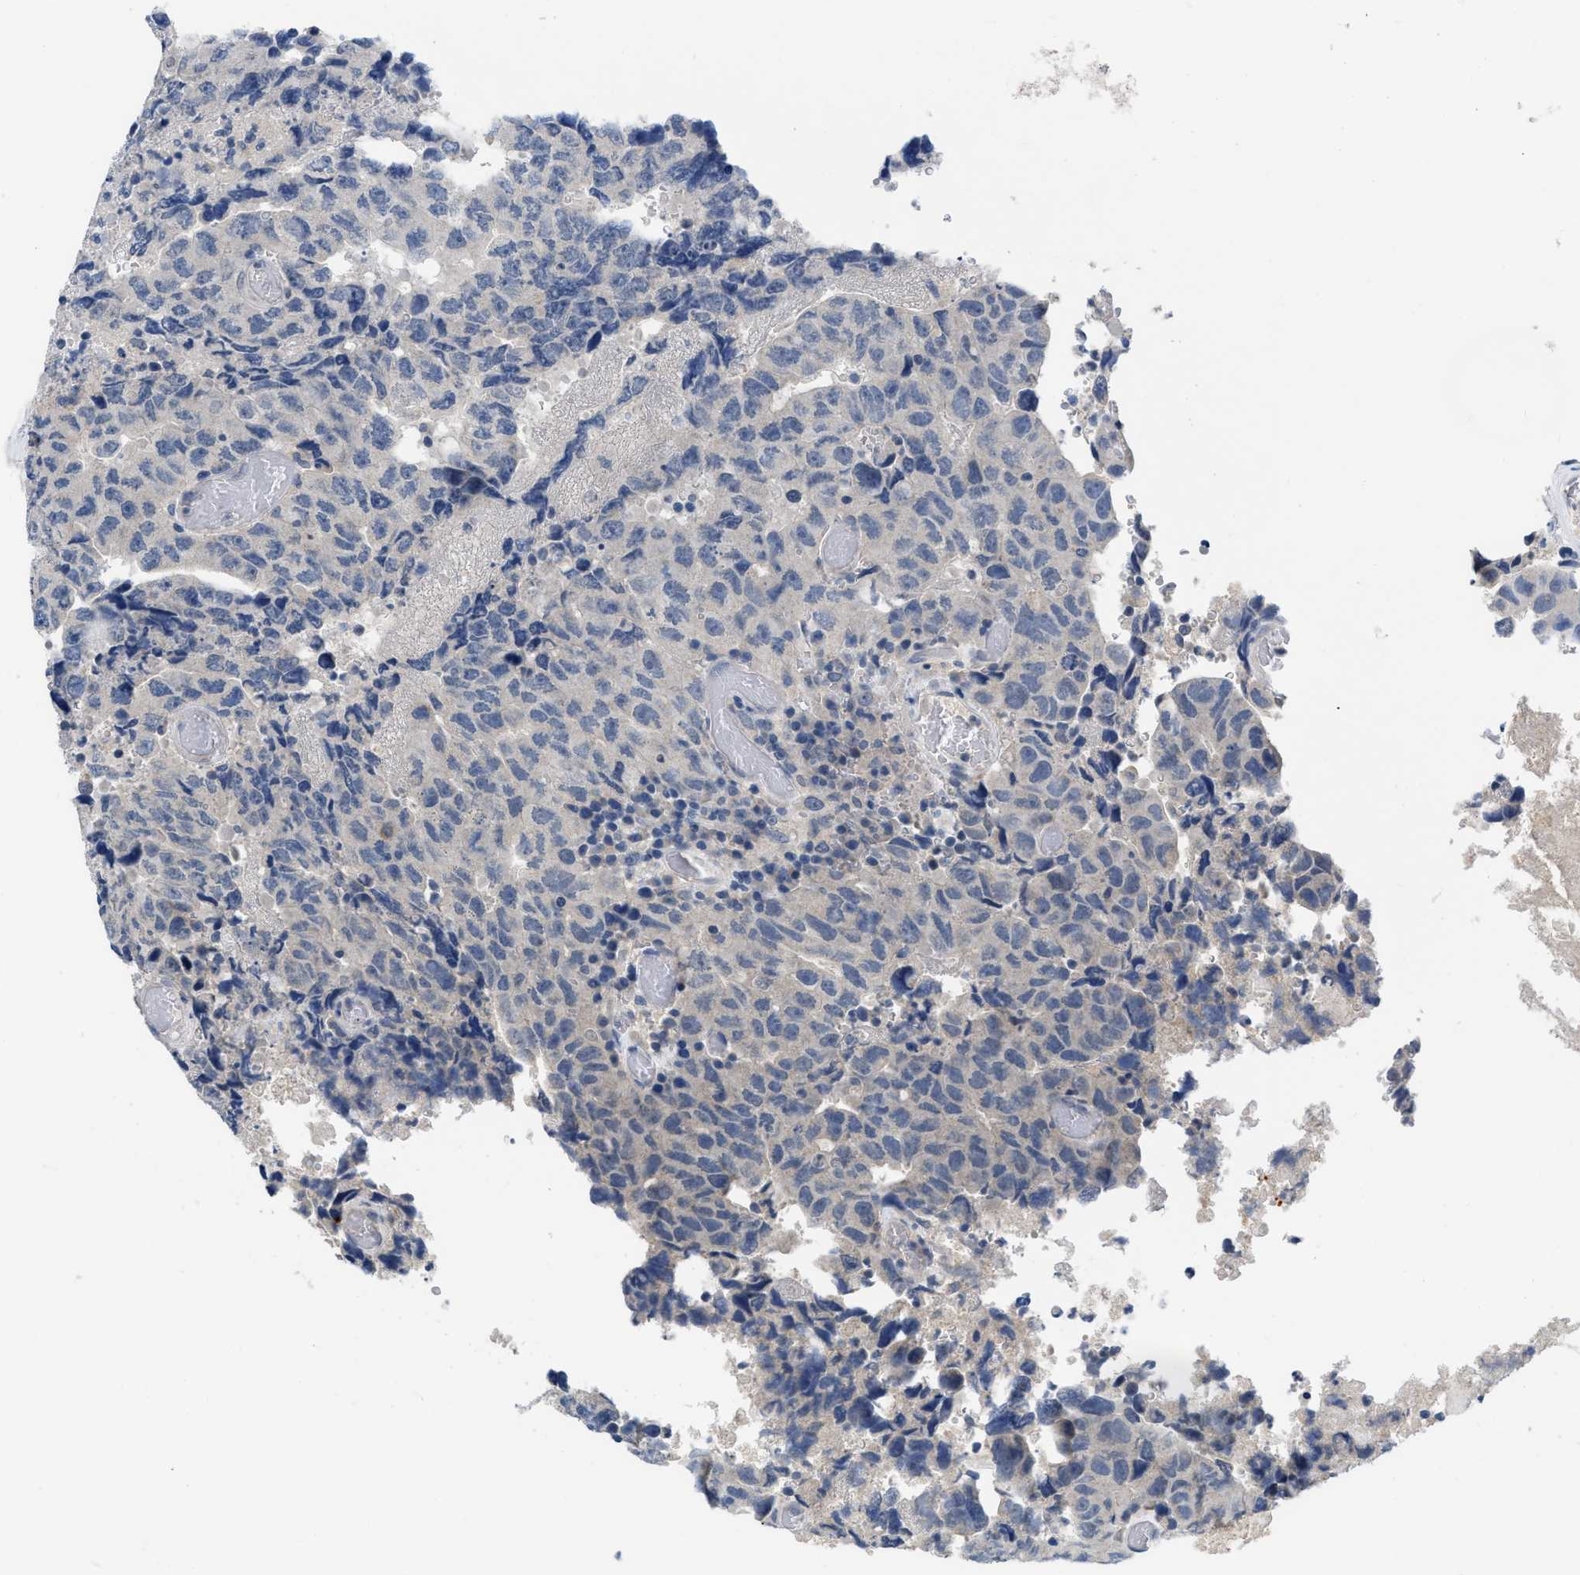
{"staining": {"intensity": "negative", "quantity": "none", "location": "none"}, "tissue": "testis cancer", "cell_type": "Tumor cells", "image_type": "cancer", "snomed": [{"axis": "morphology", "description": "Necrosis, NOS"}, {"axis": "morphology", "description": "Carcinoma, Embryonal, NOS"}, {"axis": "topography", "description": "Testis"}], "caption": "Protein analysis of testis cancer (embryonal carcinoma) exhibits no significant positivity in tumor cells. The staining was performed using DAB (3,3'-diaminobenzidine) to visualize the protein expression in brown, while the nuclei were stained in blue with hematoxylin (Magnification: 20x).", "gene": "PYY", "patient": {"sex": "male", "age": 19}}